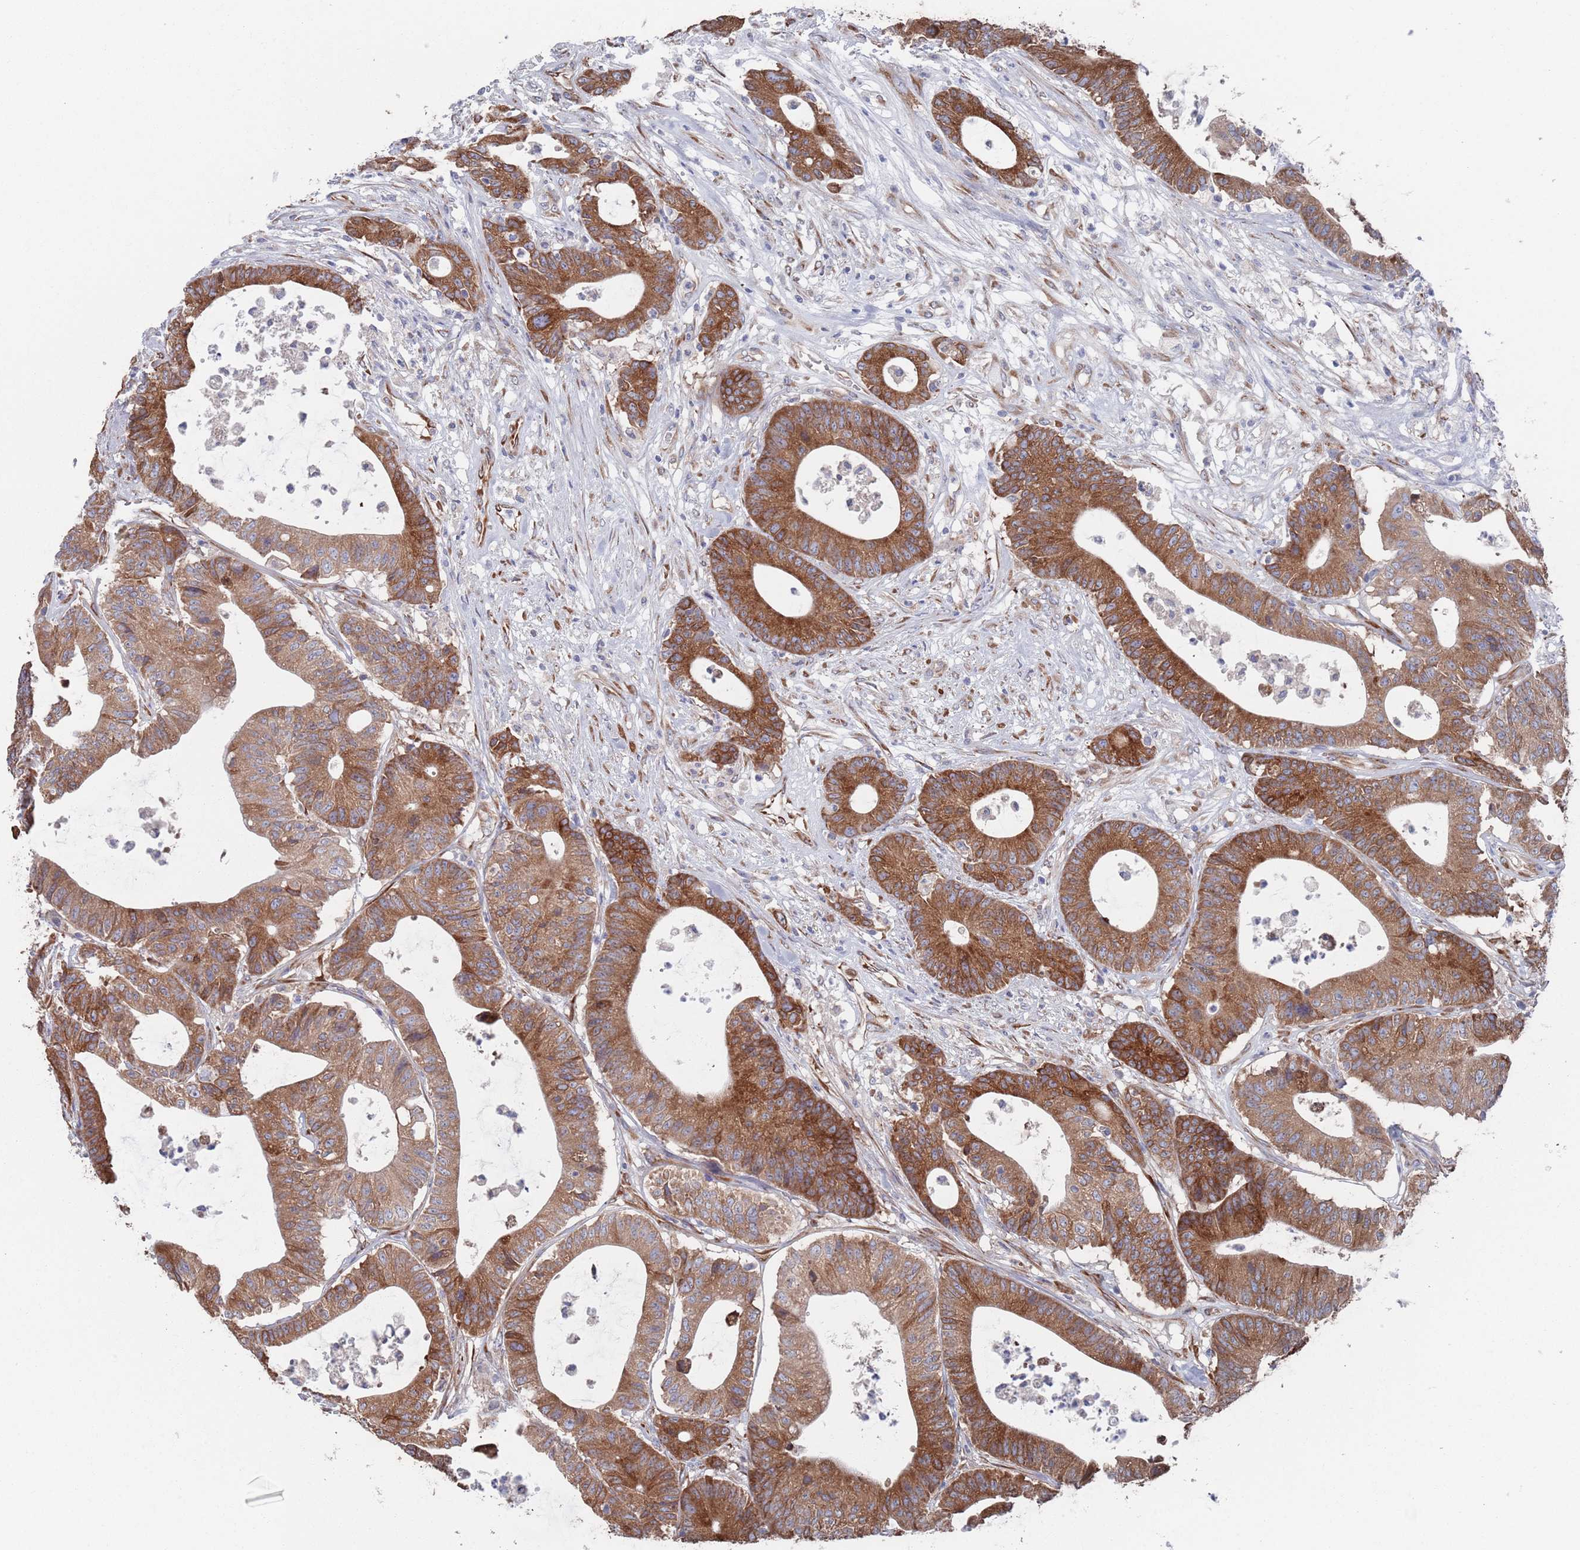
{"staining": {"intensity": "moderate", "quantity": ">75%", "location": "cytoplasmic/membranous"}, "tissue": "colorectal cancer", "cell_type": "Tumor cells", "image_type": "cancer", "snomed": [{"axis": "morphology", "description": "Adenocarcinoma, NOS"}, {"axis": "topography", "description": "Colon"}], "caption": "This is a histology image of IHC staining of colorectal cancer (adenocarcinoma), which shows moderate positivity in the cytoplasmic/membranous of tumor cells.", "gene": "CCDC106", "patient": {"sex": "female", "age": 84}}